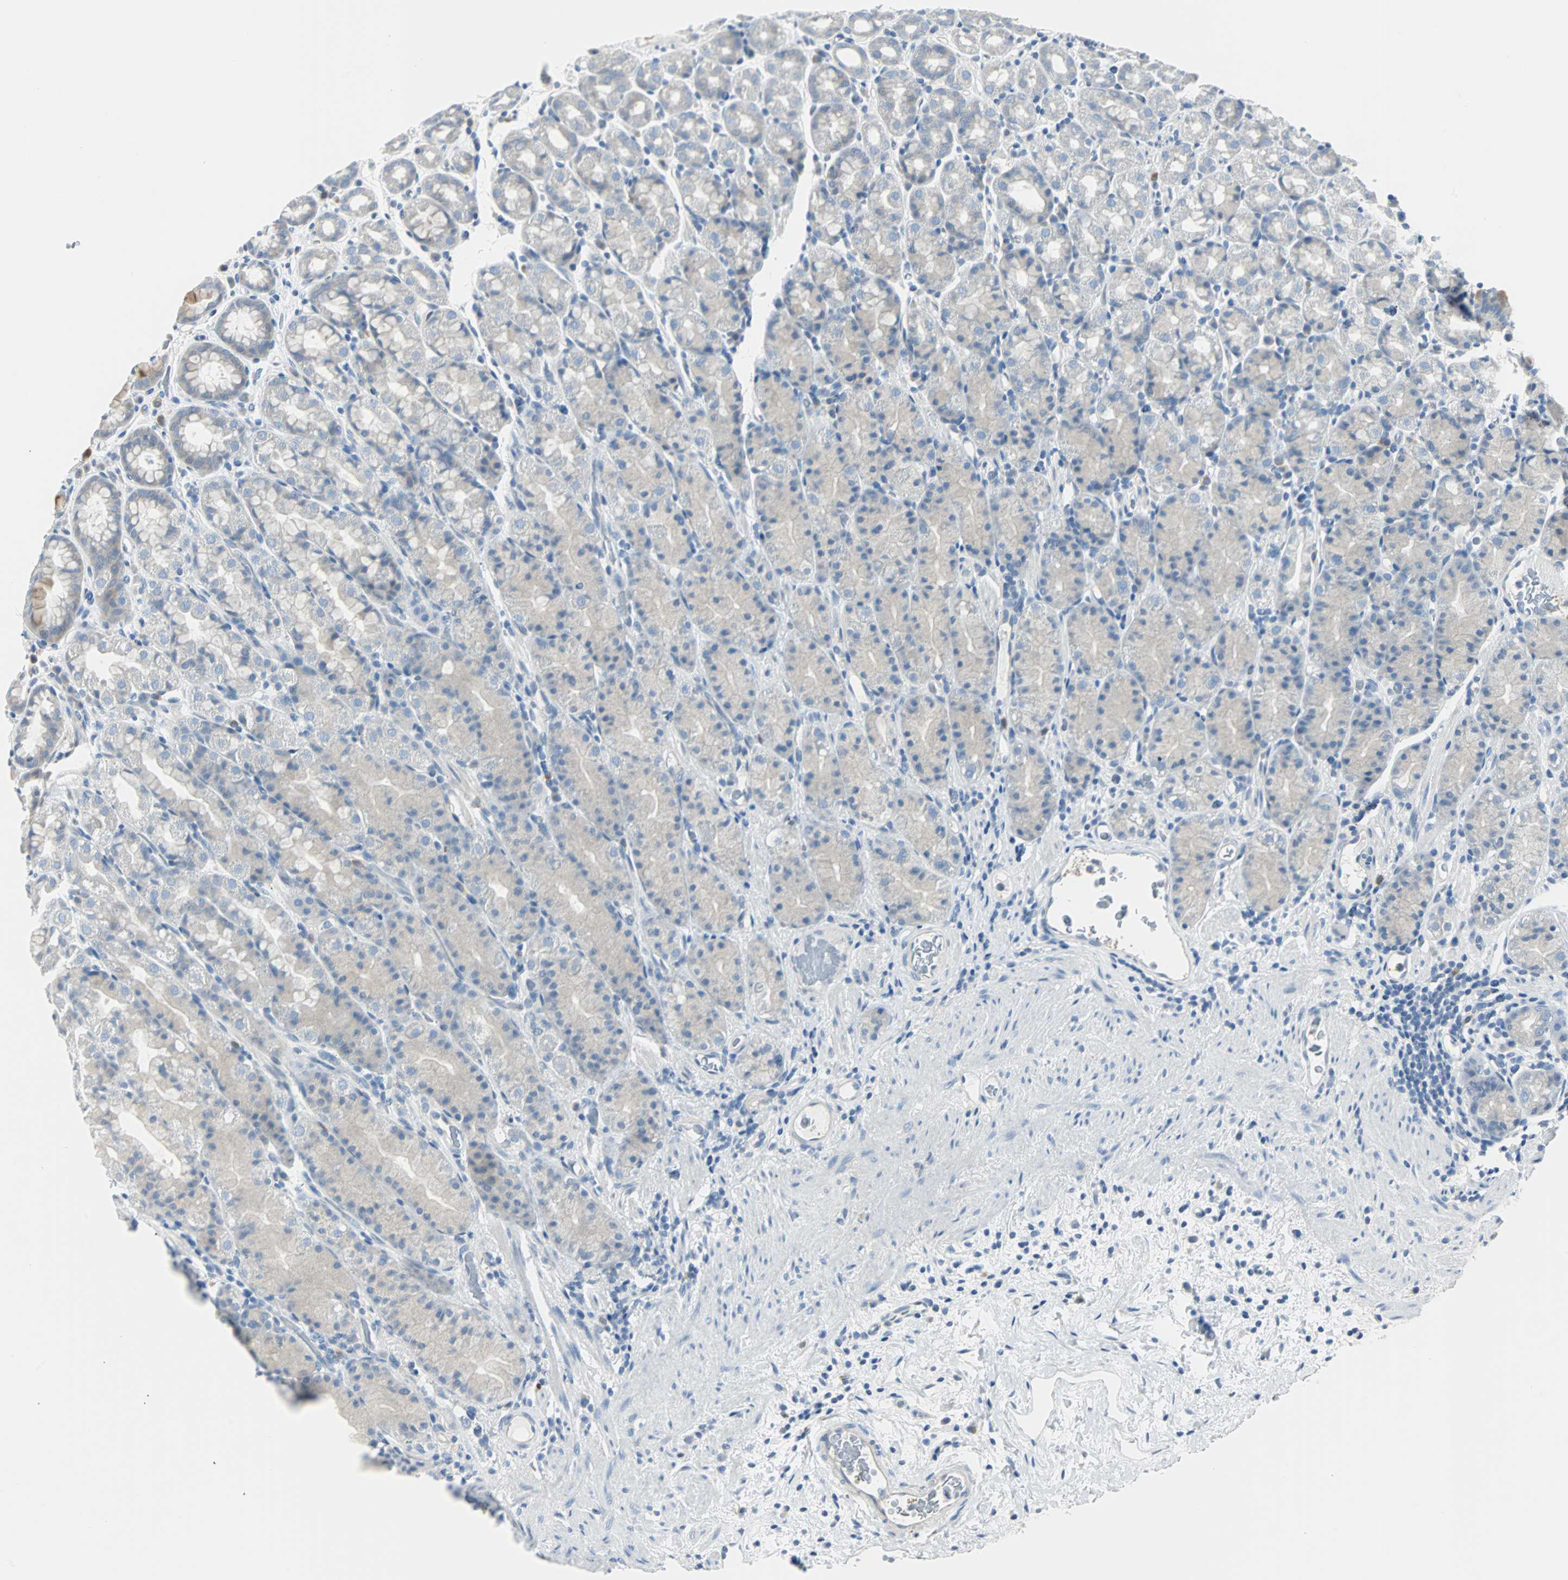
{"staining": {"intensity": "moderate", "quantity": "<25%", "location": "cytoplasmic/membranous"}, "tissue": "stomach", "cell_type": "Glandular cells", "image_type": "normal", "snomed": [{"axis": "morphology", "description": "Normal tissue, NOS"}, {"axis": "topography", "description": "Stomach, upper"}], "caption": "Approximately <25% of glandular cells in normal human stomach display moderate cytoplasmic/membranous protein expression as visualized by brown immunohistochemical staining.", "gene": "RASA1", "patient": {"sex": "male", "age": 68}}